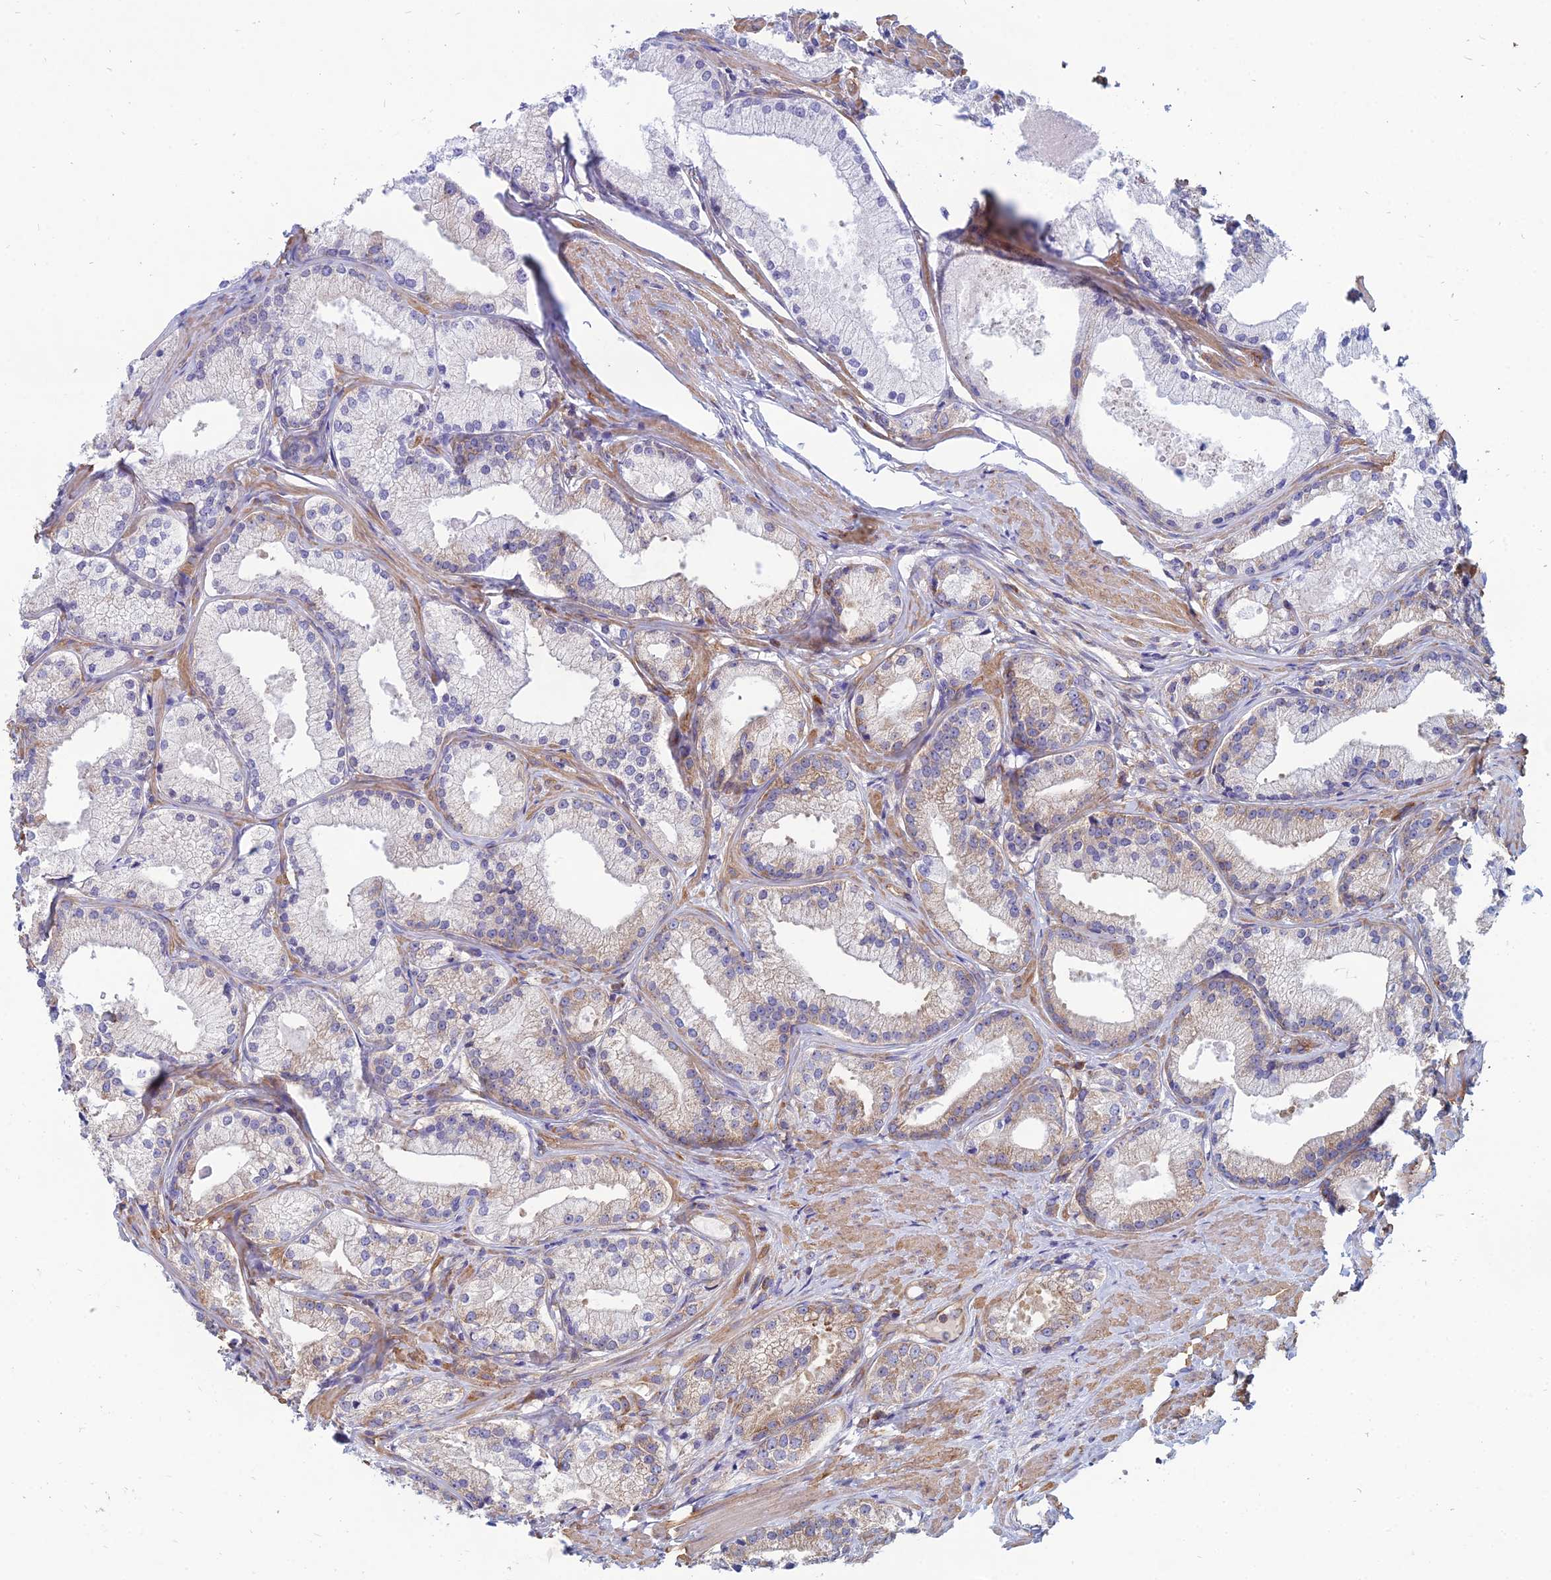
{"staining": {"intensity": "moderate", "quantity": "25%-75%", "location": "cytoplasmic/membranous"}, "tissue": "prostate cancer", "cell_type": "Tumor cells", "image_type": "cancer", "snomed": [{"axis": "morphology", "description": "Adenocarcinoma, Low grade"}, {"axis": "topography", "description": "Prostate"}], "caption": "Protein expression analysis of prostate adenocarcinoma (low-grade) demonstrates moderate cytoplasmic/membranous expression in about 25%-75% of tumor cells.", "gene": "TXLNA", "patient": {"sex": "male", "age": 57}}